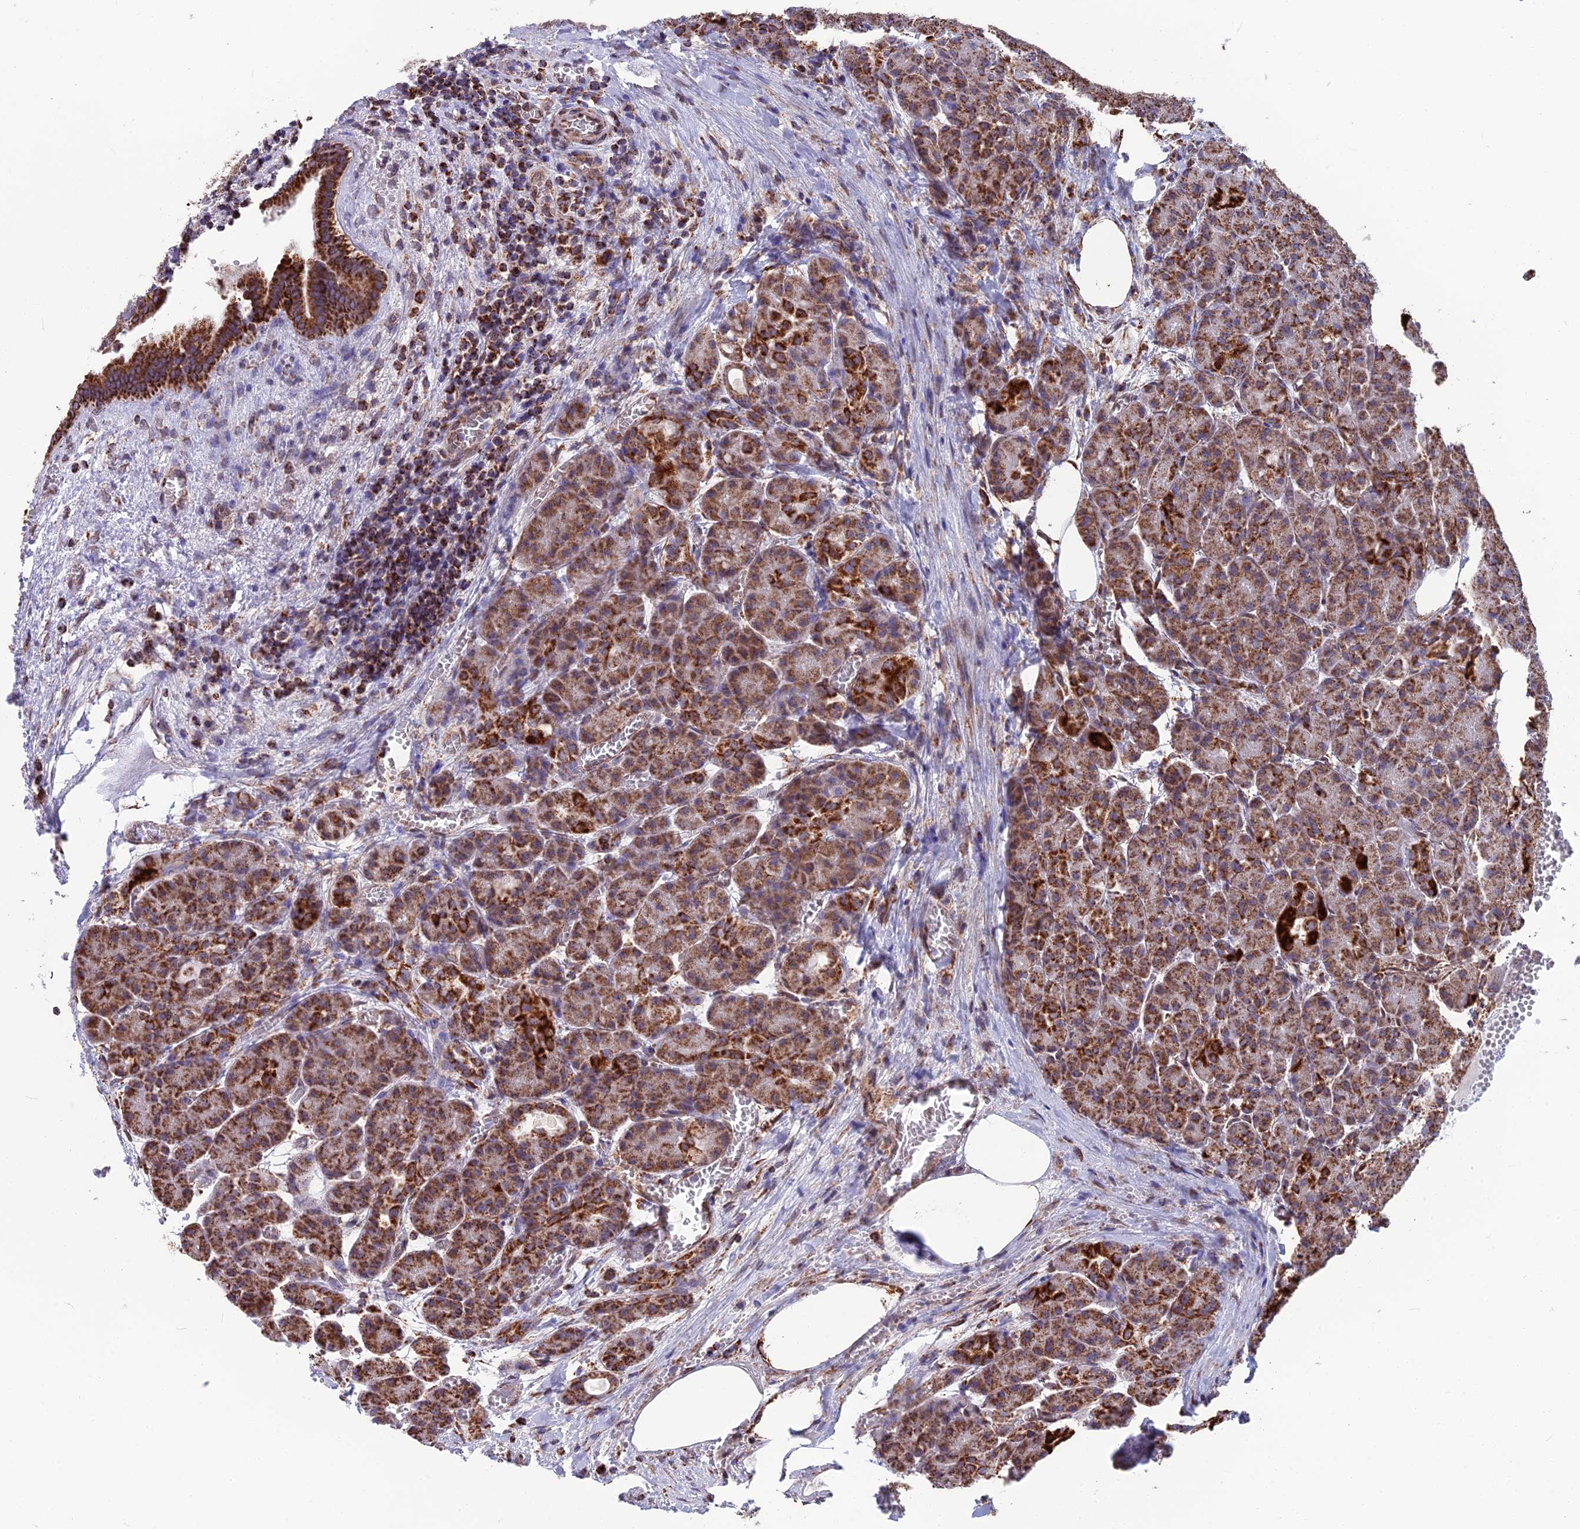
{"staining": {"intensity": "moderate", "quantity": ">75%", "location": "cytoplasmic/membranous"}, "tissue": "pancreas", "cell_type": "Exocrine glandular cells", "image_type": "normal", "snomed": [{"axis": "morphology", "description": "Normal tissue, NOS"}, {"axis": "topography", "description": "Pancreas"}], "caption": "Immunohistochemistry micrograph of benign pancreas stained for a protein (brown), which reveals medium levels of moderate cytoplasmic/membranous positivity in approximately >75% of exocrine glandular cells.", "gene": "CS", "patient": {"sex": "male", "age": 63}}